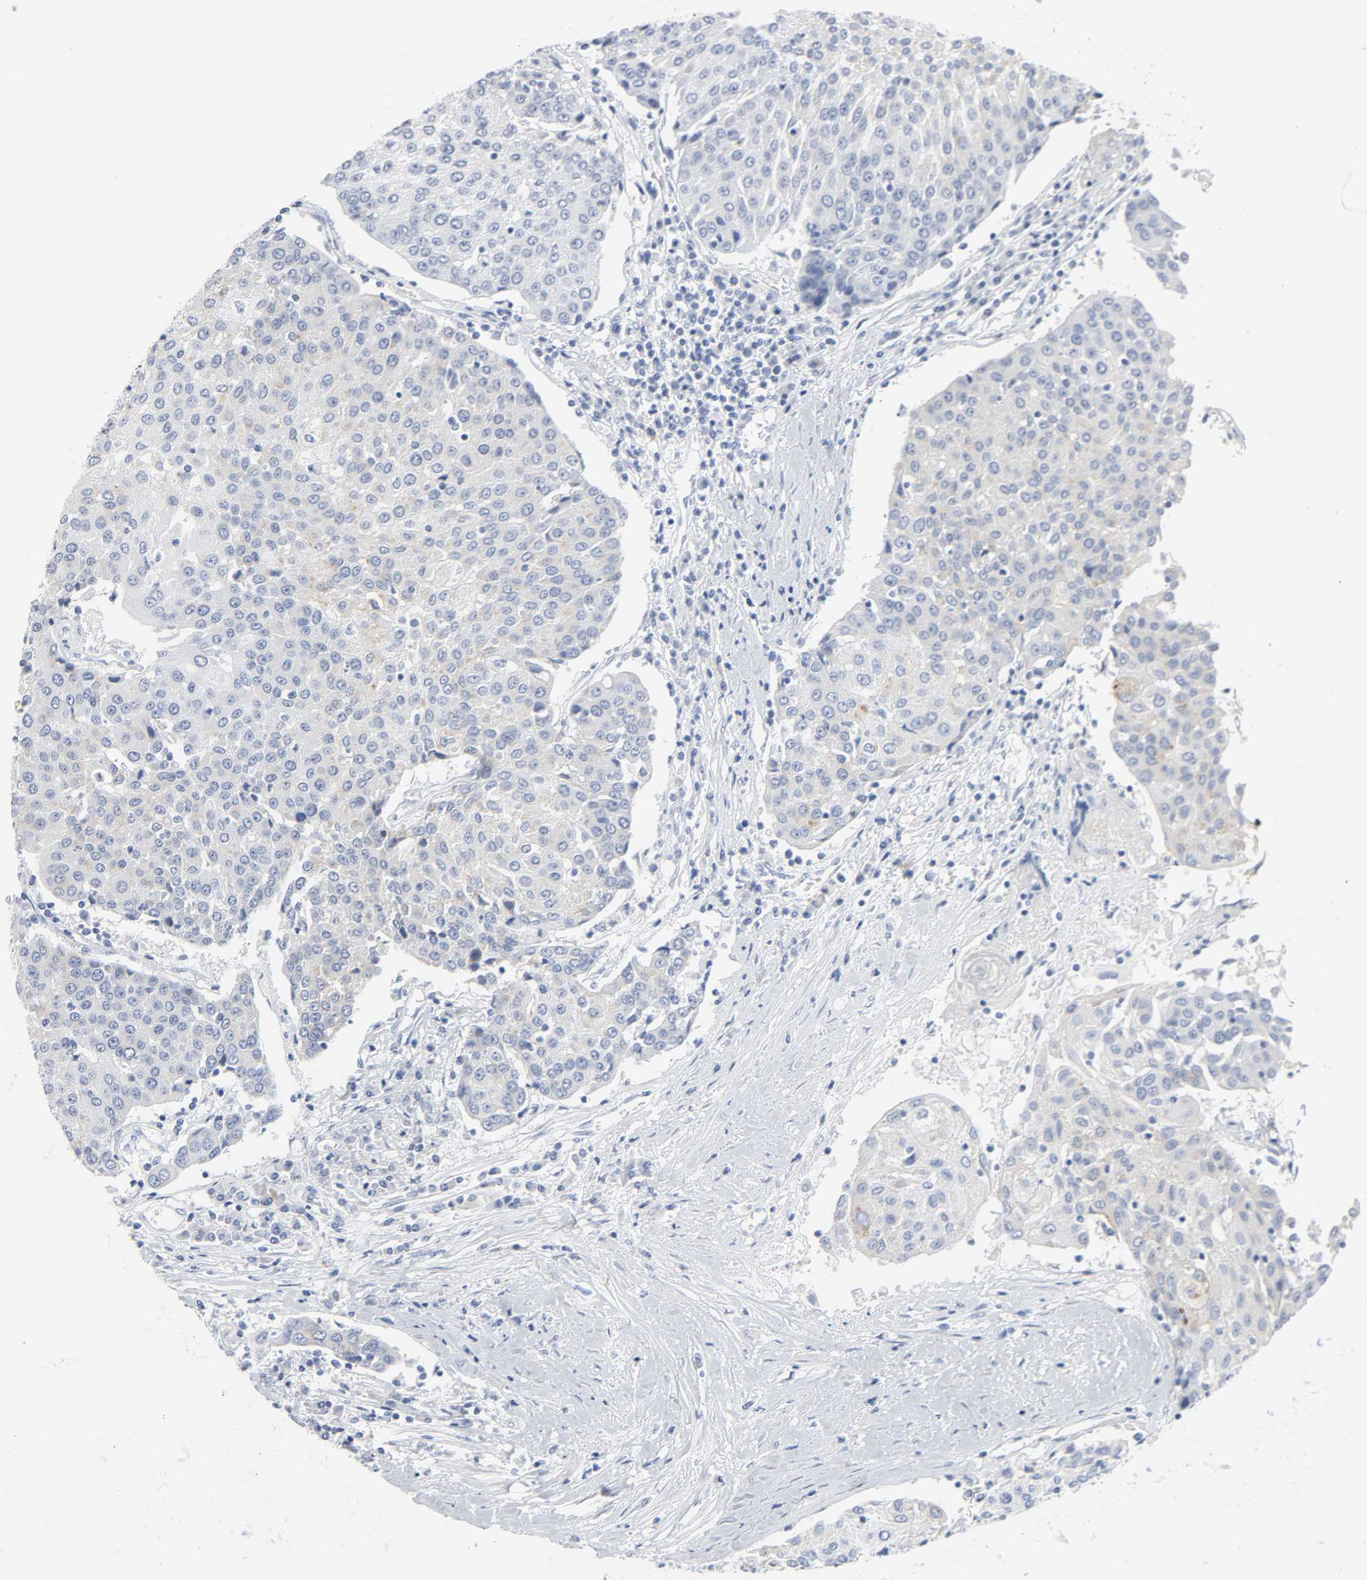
{"staining": {"intensity": "negative", "quantity": "none", "location": "none"}, "tissue": "urothelial cancer", "cell_type": "Tumor cells", "image_type": "cancer", "snomed": [{"axis": "morphology", "description": "Urothelial carcinoma, High grade"}, {"axis": "topography", "description": "Urinary bladder"}], "caption": "A high-resolution micrograph shows immunohistochemistry (IHC) staining of urothelial cancer, which reveals no significant expression in tumor cells.", "gene": "ACP3", "patient": {"sex": "female", "age": 85}}